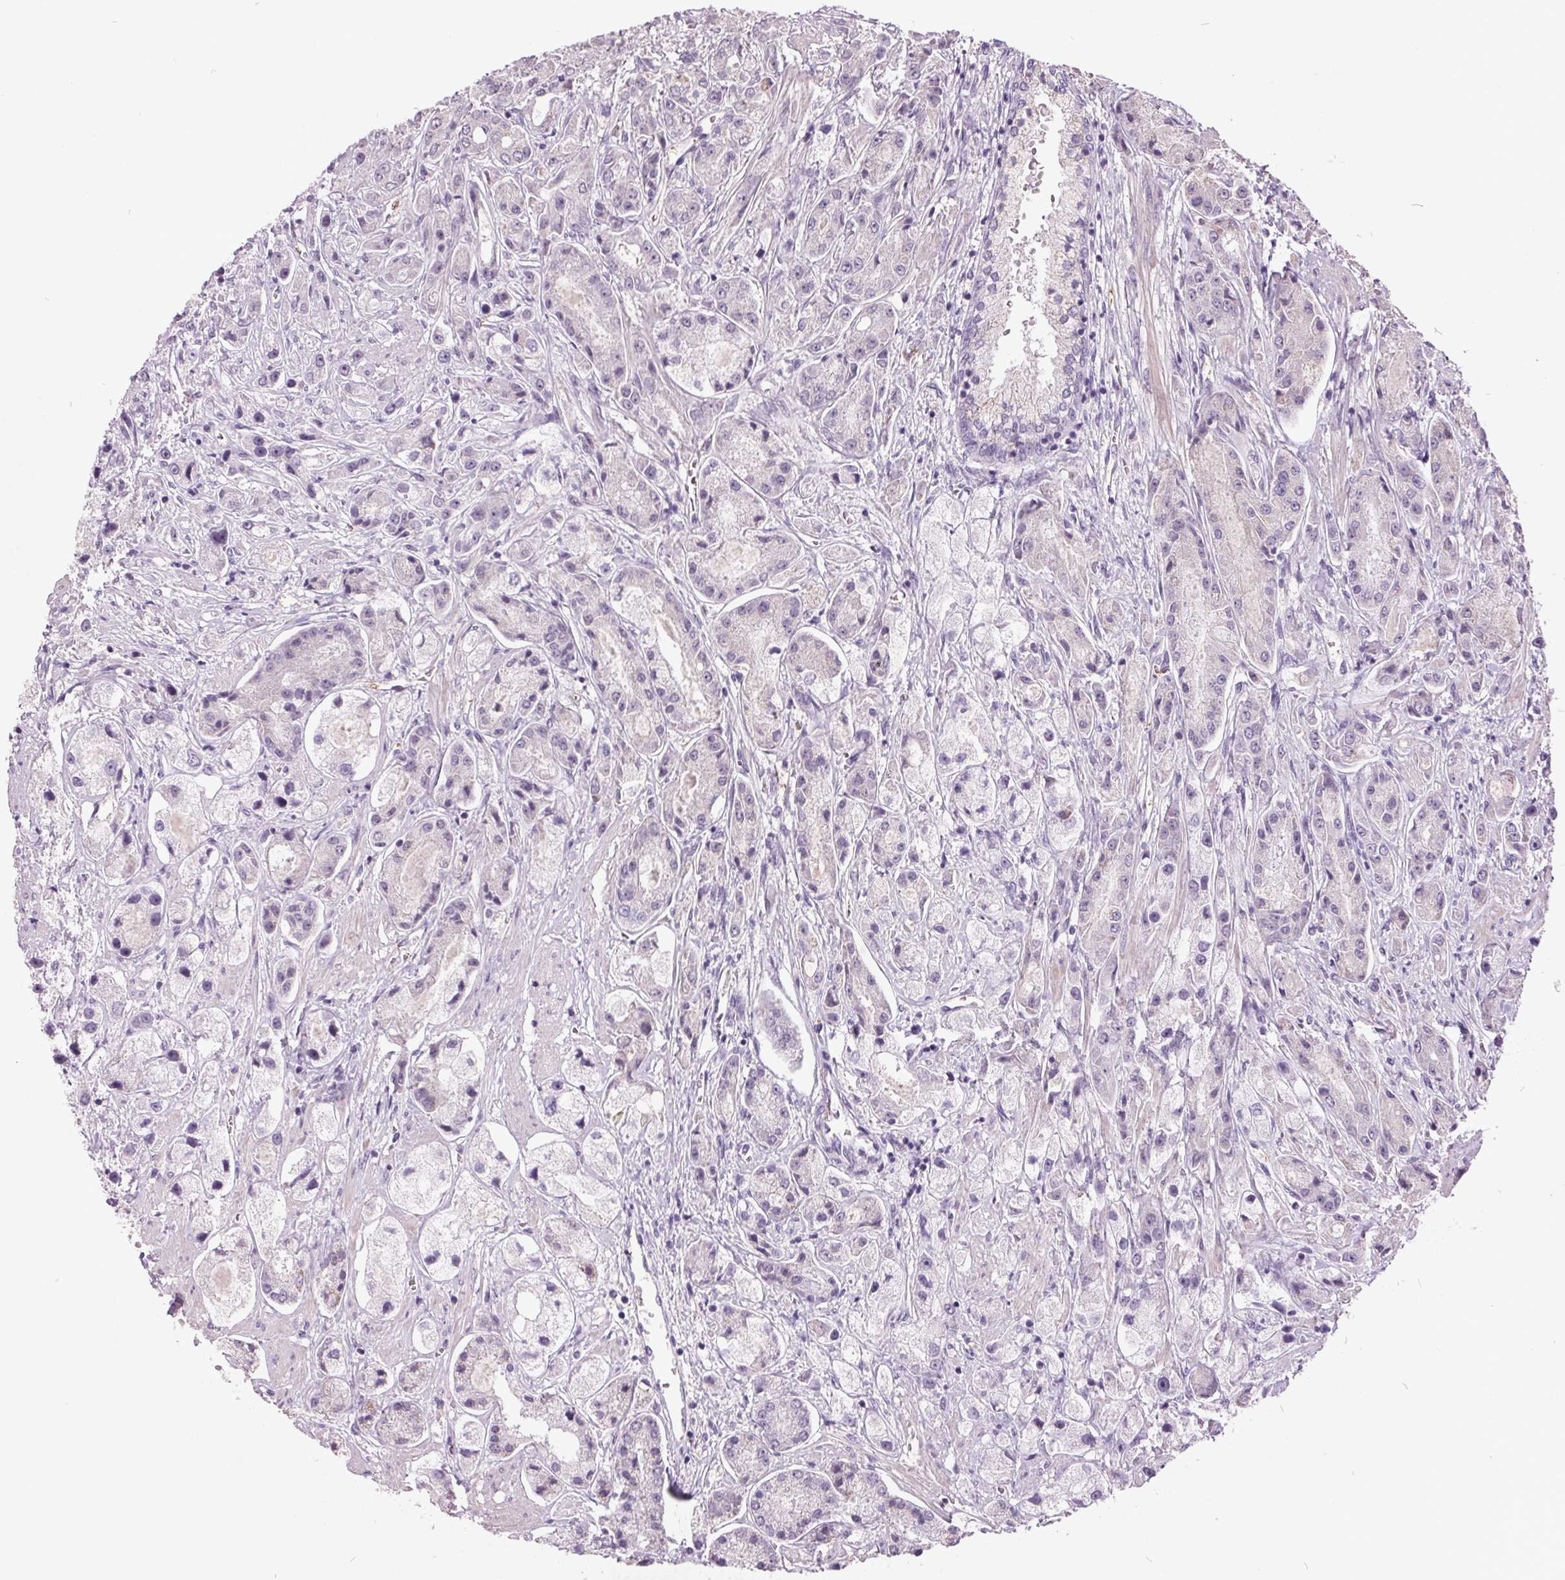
{"staining": {"intensity": "negative", "quantity": "none", "location": "none"}, "tissue": "prostate cancer", "cell_type": "Tumor cells", "image_type": "cancer", "snomed": [{"axis": "morphology", "description": "Adenocarcinoma, High grade"}, {"axis": "topography", "description": "Prostate"}], "caption": "Photomicrograph shows no protein expression in tumor cells of prostate cancer tissue.", "gene": "C2orf16", "patient": {"sex": "male", "age": 67}}